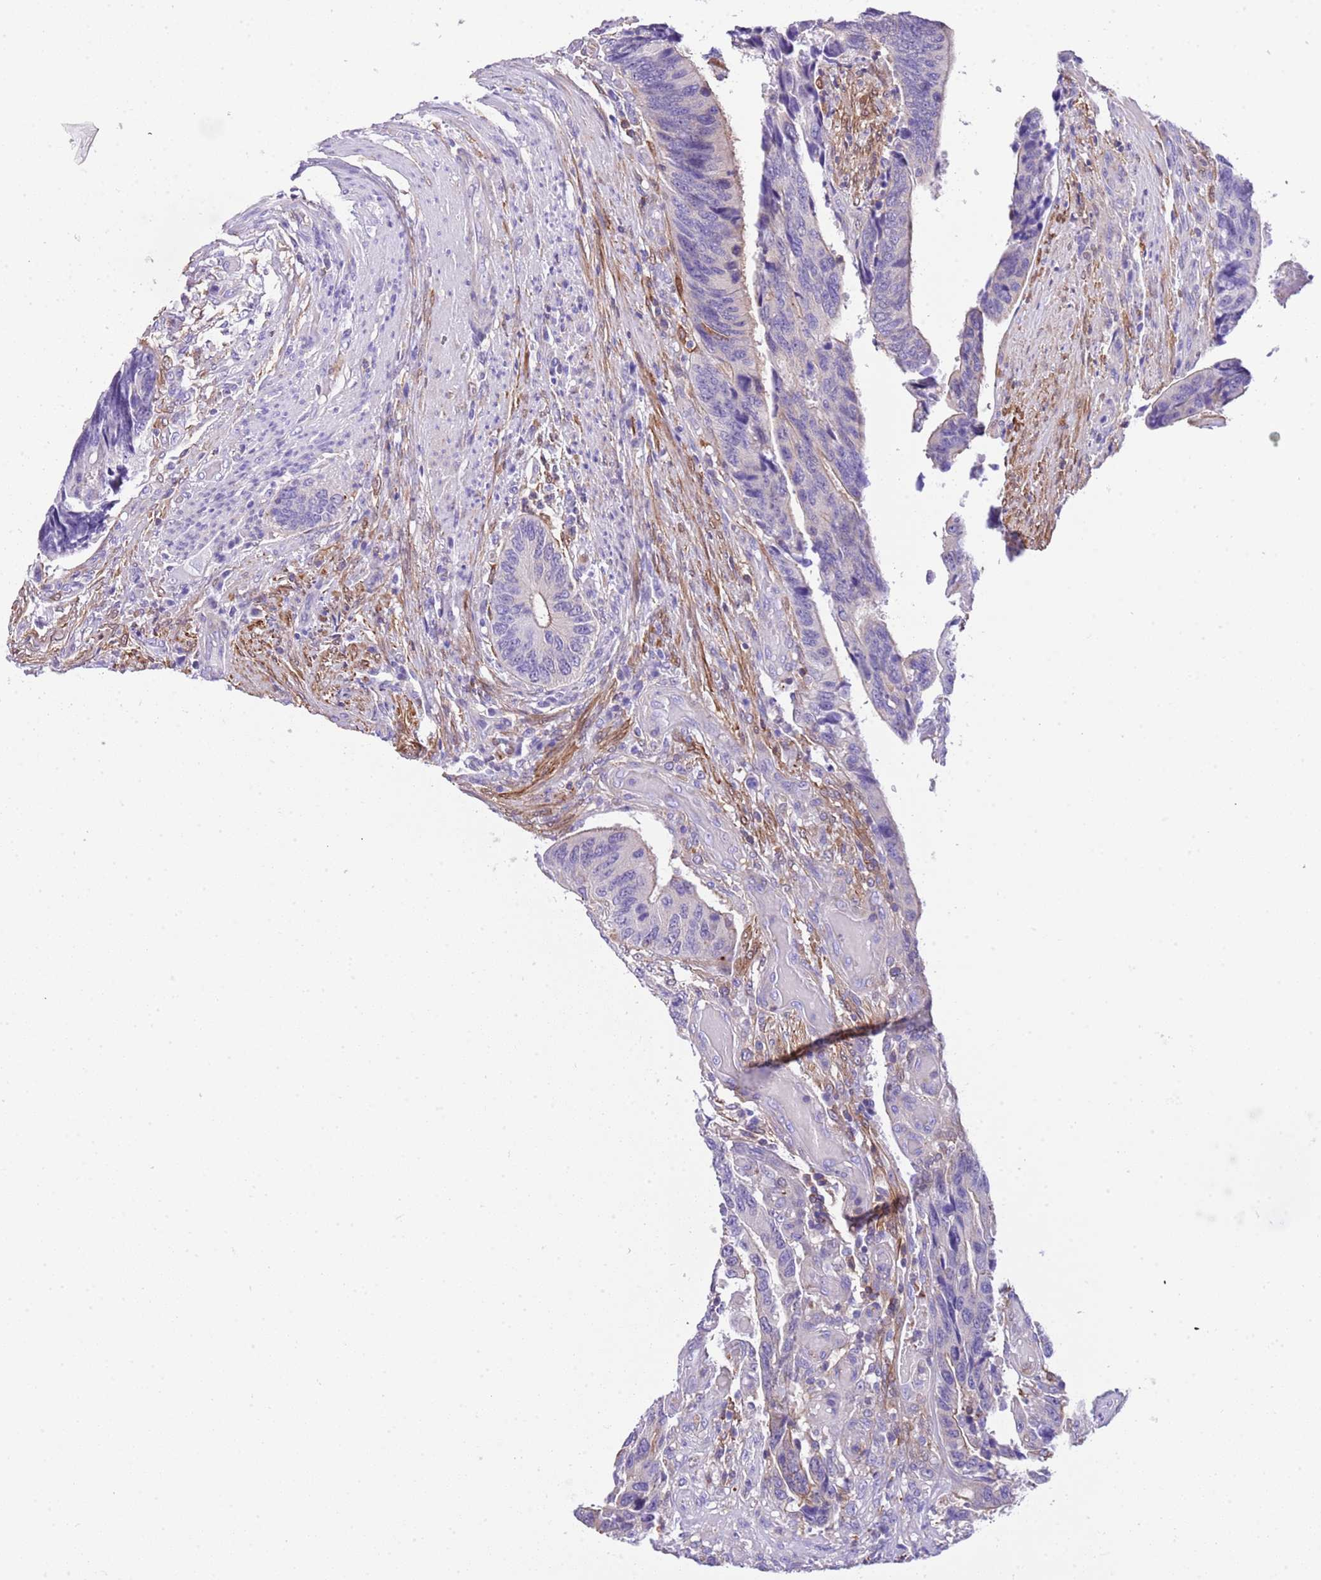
{"staining": {"intensity": "negative", "quantity": "none", "location": "none"}, "tissue": "colorectal cancer", "cell_type": "Tumor cells", "image_type": "cancer", "snomed": [{"axis": "morphology", "description": "Adenocarcinoma, NOS"}, {"axis": "topography", "description": "Colon"}], "caption": "Photomicrograph shows no significant protein expression in tumor cells of colorectal adenocarcinoma.", "gene": "CNN2", "patient": {"sex": "male", "age": 87}}